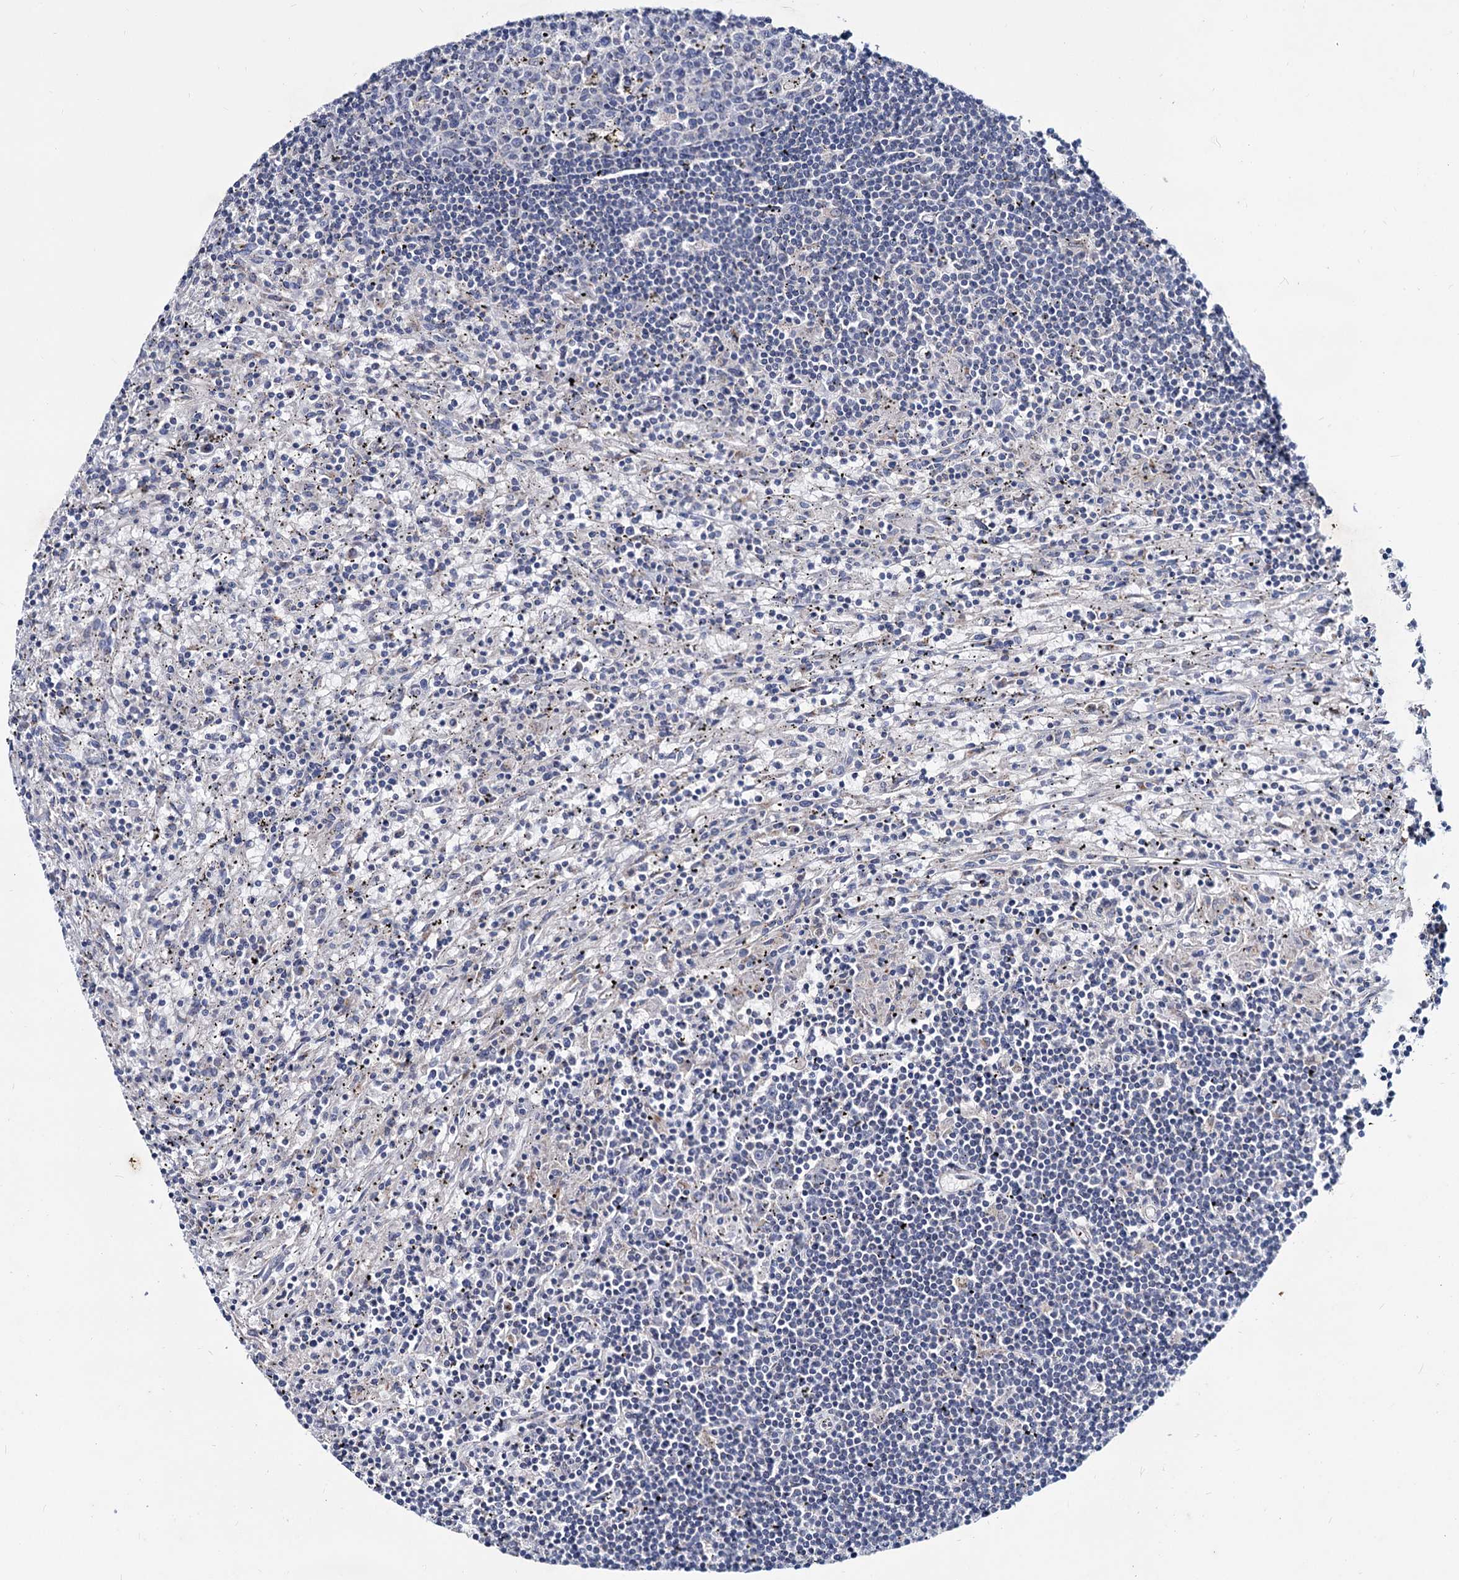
{"staining": {"intensity": "negative", "quantity": "none", "location": "none"}, "tissue": "lymphoma", "cell_type": "Tumor cells", "image_type": "cancer", "snomed": [{"axis": "morphology", "description": "Malignant lymphoma, non-Hodgkin's type, Low grade"}, {"axis": "topography", "description": "Spleen"}], "caption": "Photomicrograph shows no significant protein expression in tumor cells of lymphoma.", "gene": "AGBL4", "patient": {"sex": "male", "age": 76}}